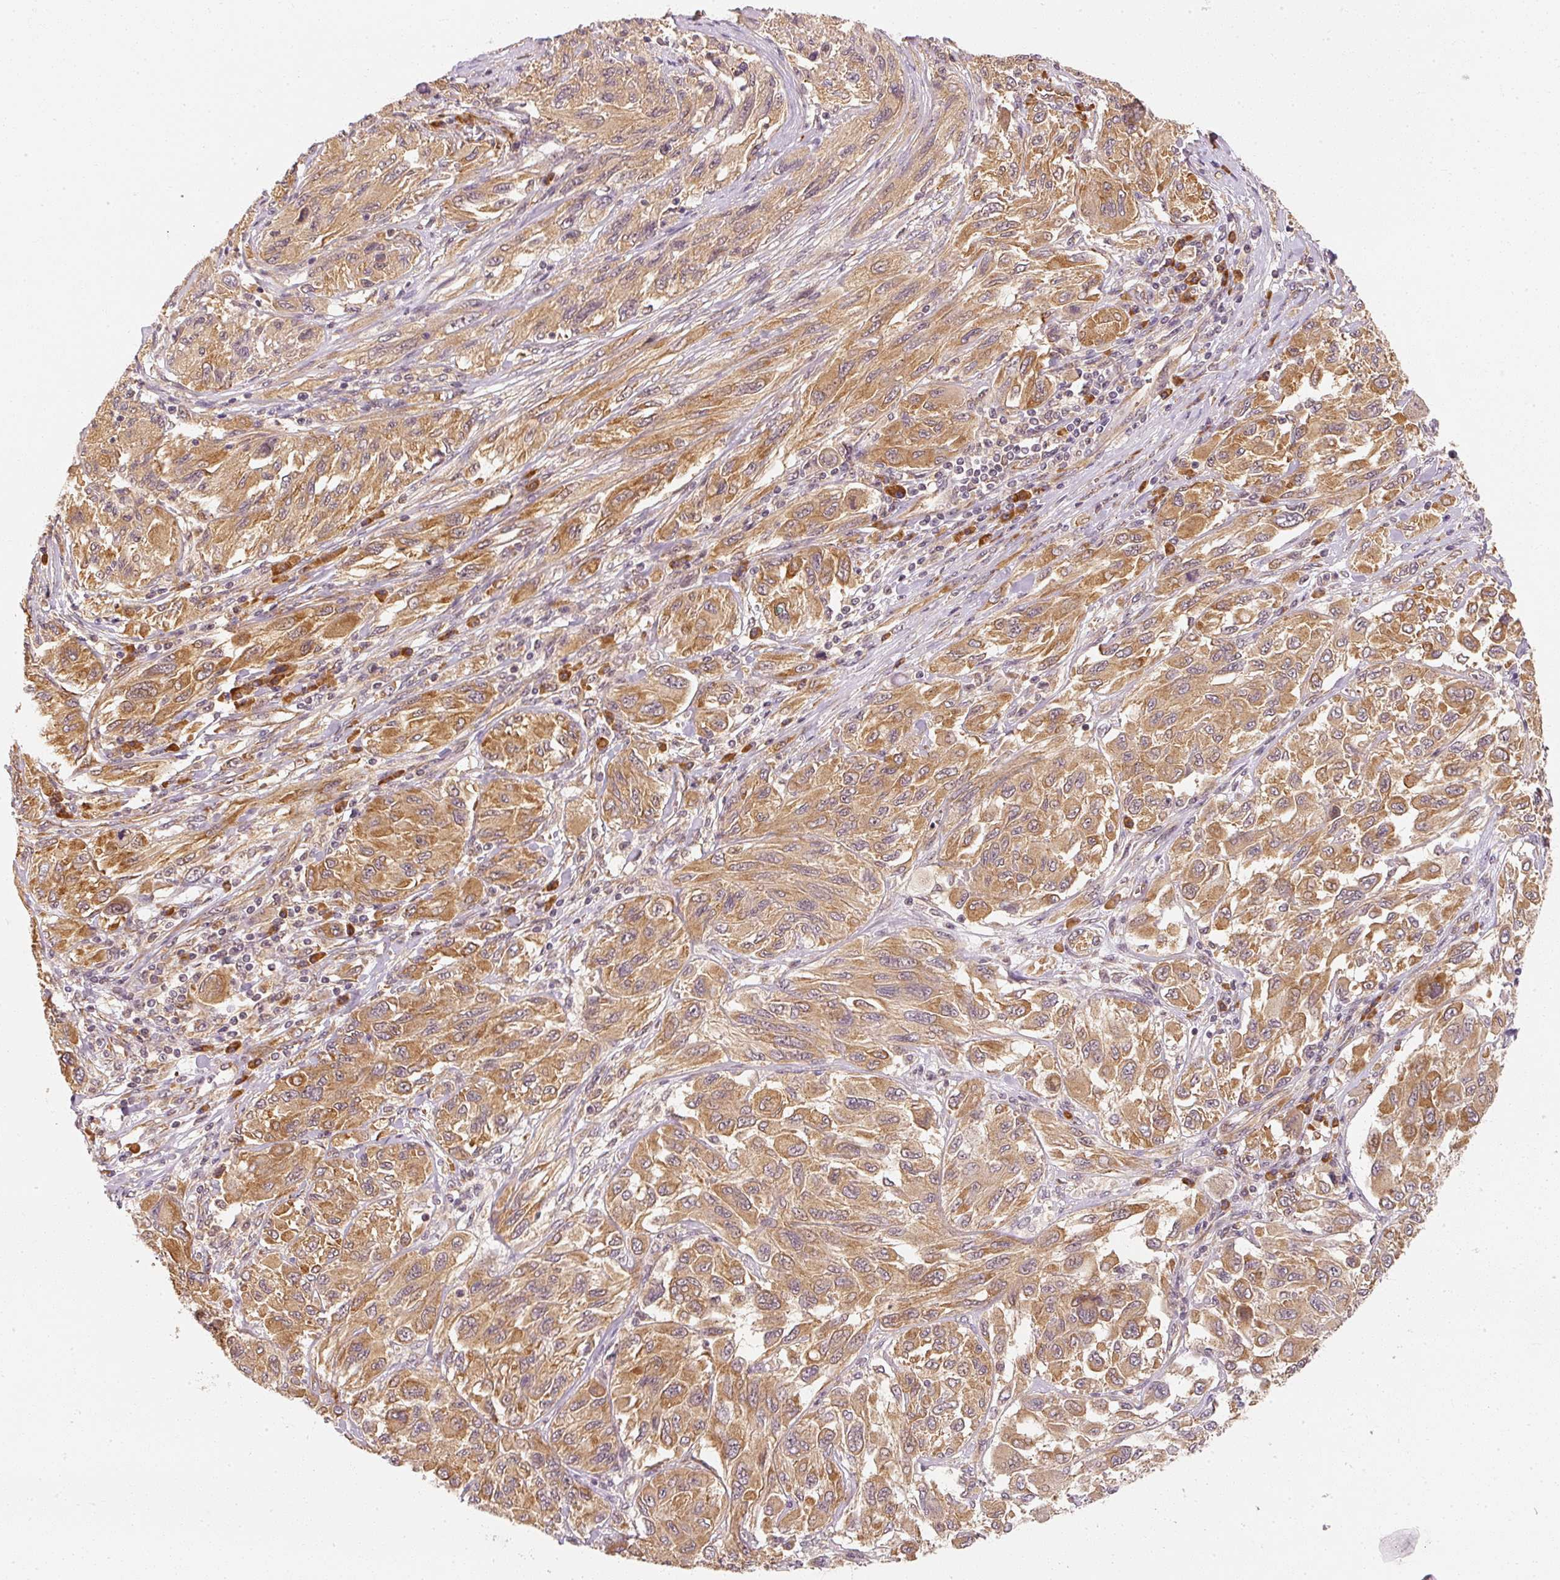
{"staining": {"intensity": "moderate", "quantity": ">75%", "location": "cytoplasmic/membranous"}, "tissue": "melanoma", "cell_type": "Tumor cells", "image_type": "cancer", "snomed": [{"axis": "morphology", "description": "Malignant melanoma, NOS"}, {"axis": "topography", "description": "Skin"}], "caption": "The photomicrograph exhibits immunohistochemical staining of malignant melanoma. There is moderate cytoplasmic/membranous staining is present in about >75% of tumor cells.", "gene": "EEF1A2", "patient": {"sex": "female", "age": 91}}